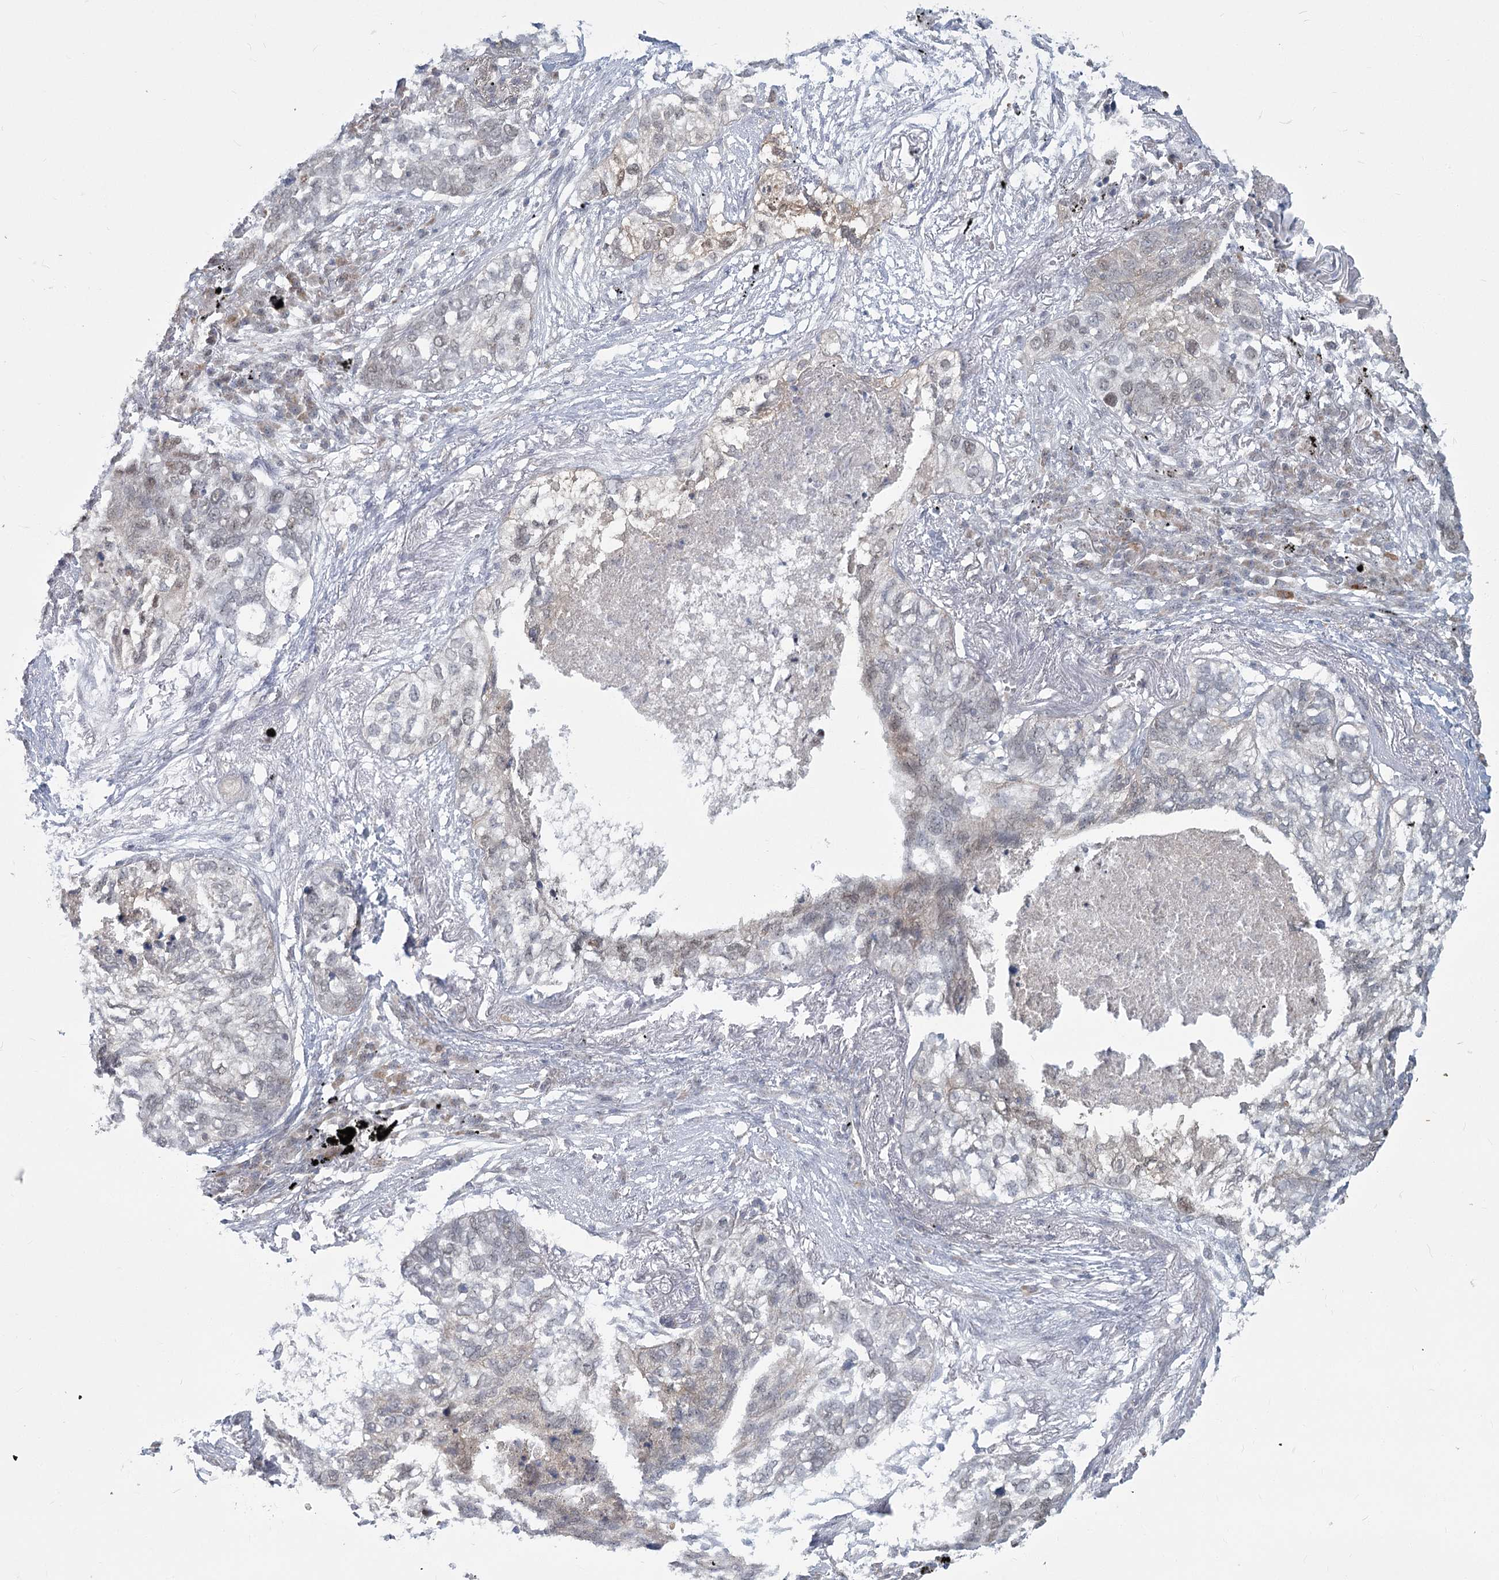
{"staining": {"intensity": "weak", "quantity": "<25%", "location": "nuclear"}, "tissue": "lung cancer", "cell_type": "Tumor cells", "image_type": "cancer", "snomed": [{"axis": "morphology", "description": "Squamous cell carcinoma, NOS"}, {"axis": "topography", "description": "Lung"}], "caption": "Lung cancer (squamous cell carcinoma) was stained to show a protein in brown. There is no significant positivity in tumor cells.", "gene": "MTG1", "patient": {"sex": "female", "age": 63}}